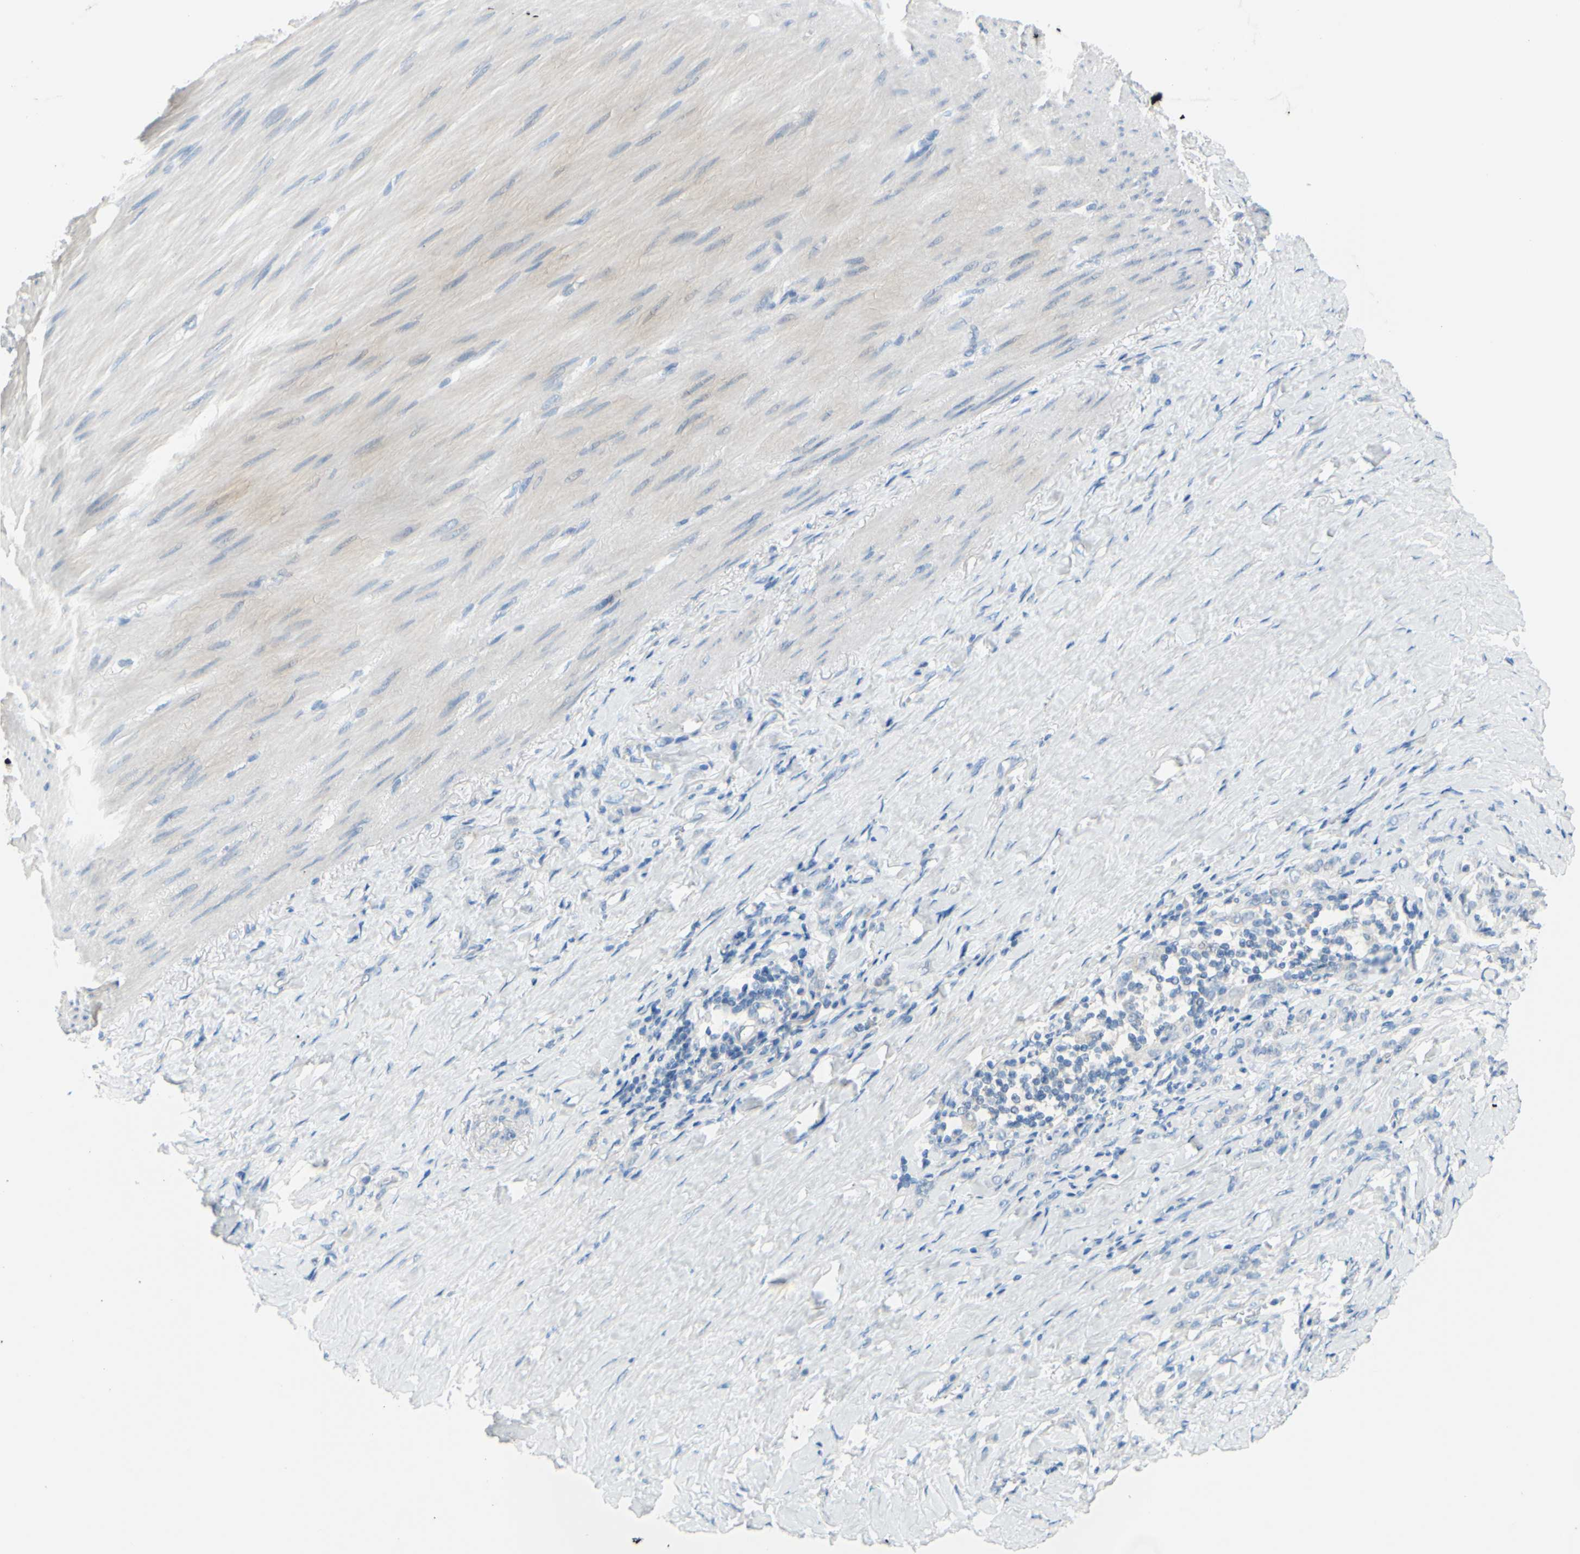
{"staining": {"intensity": "negative", "quantity": "none", "location": "none"}, "tissue": "stomach cancer", "cell_type": "Tumor cells", "image_type": "cancer", "snomed": [{"axis": "morphology", "description": "Adenocarcinoma, NOS"}, {"axis": "topography", "description": "Stomach"}], "caption": "IHC photomicrograph of neoplastic tissue: stomach cancer (adenocarcinoma) stained with DAB (3,3'-diaminobenzidine) demonstrates no significant protein staining in tumor cells.", "gene": "SLC1A2", "patient": {"sex": "male", "age": 82}}